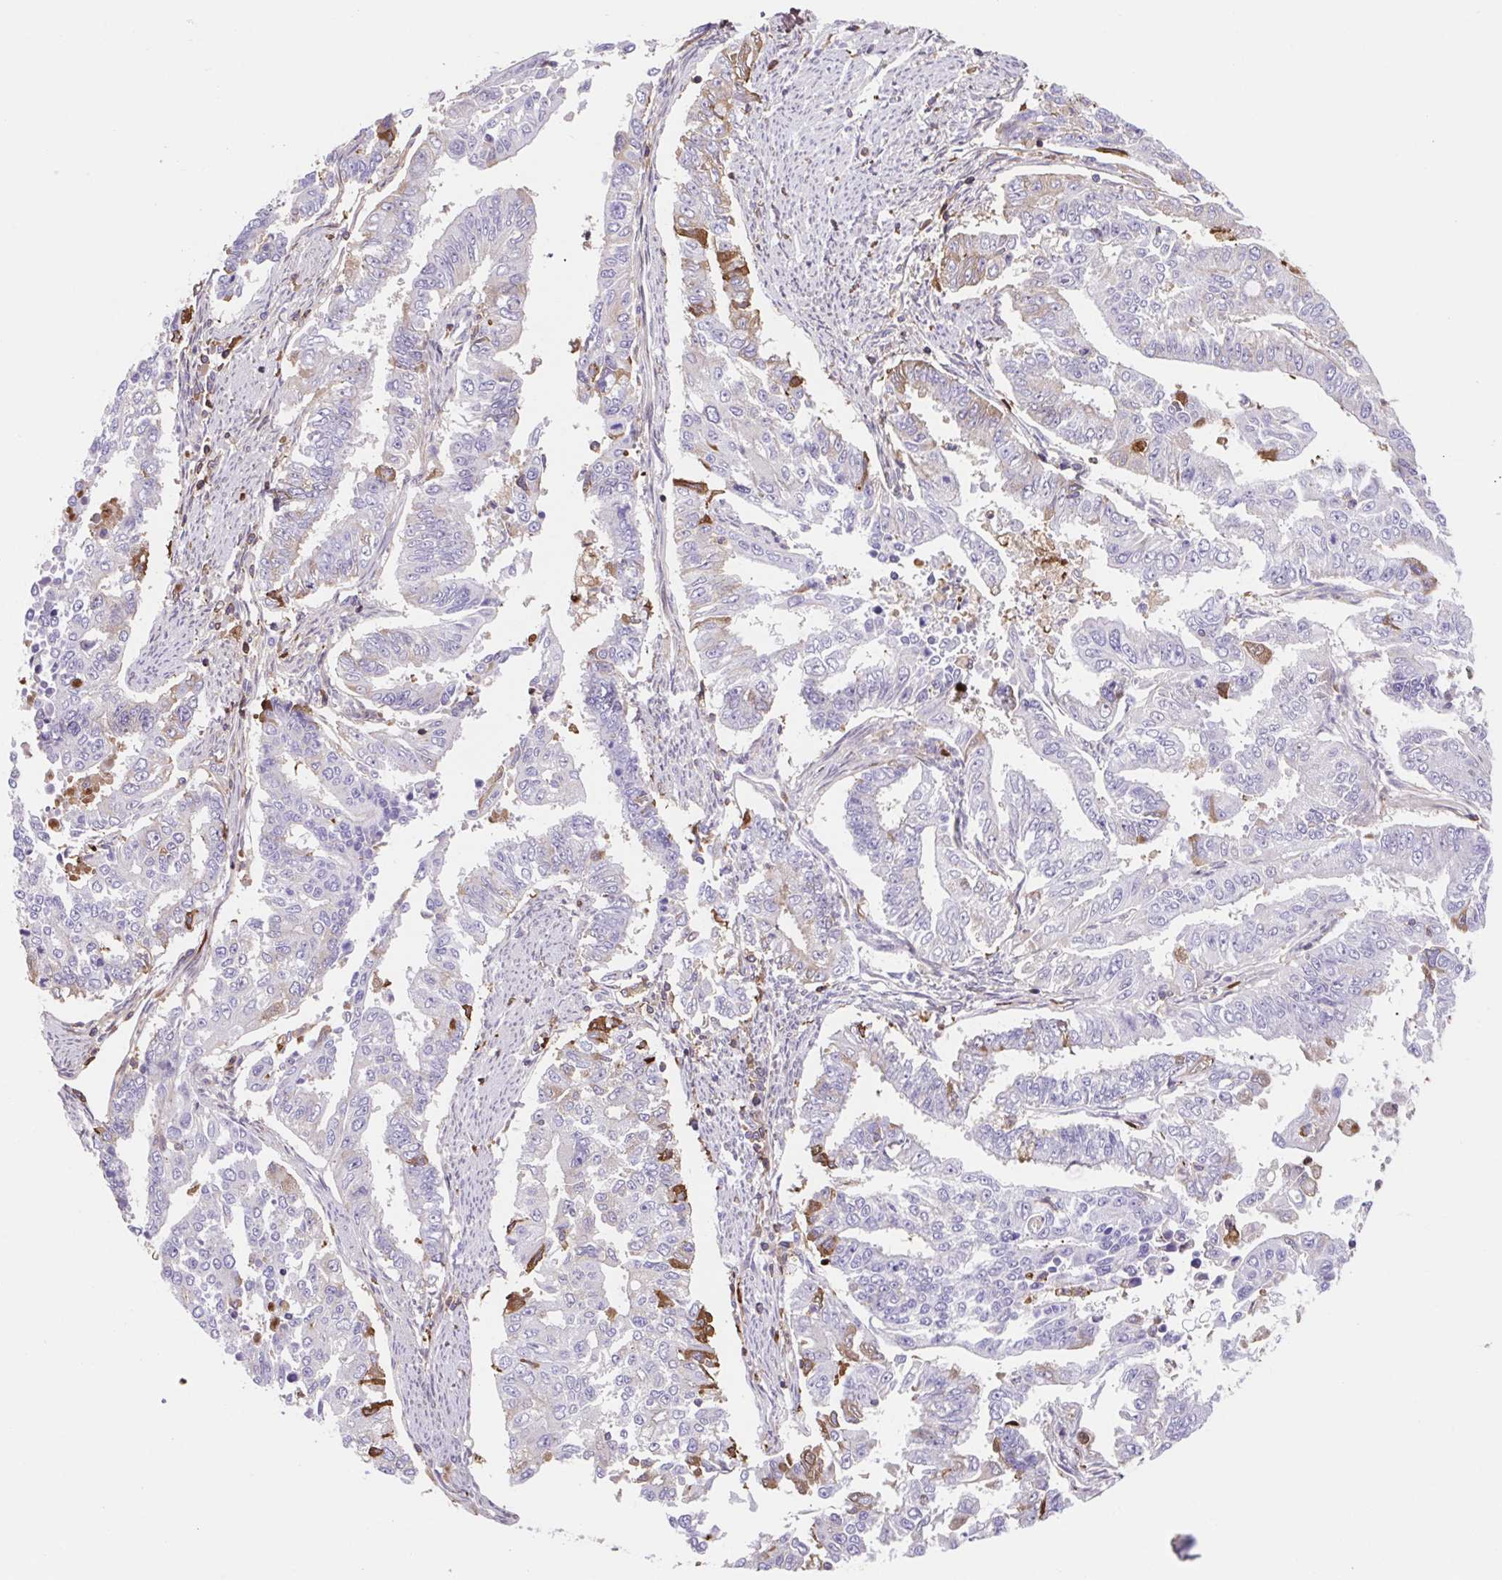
{"staining": {"intensity": "negative", "quantity": "none", "location": "none"}, "tissue": "endometrial cancer", "cell_type": "Tumor cells", "image_type": "cancer", "snomed": [{"axis": "morphology", "description": "Adenocarcinoma, NOS"}, {"axis": "topography", "description": "Uterus"}], "caption": "Adenocarcinoma (endometrial) stained for a protein using IHC shows no positivity tumor cells.", "gene": "TPRG1", "patient": {"sex": "female", "age": 59}}